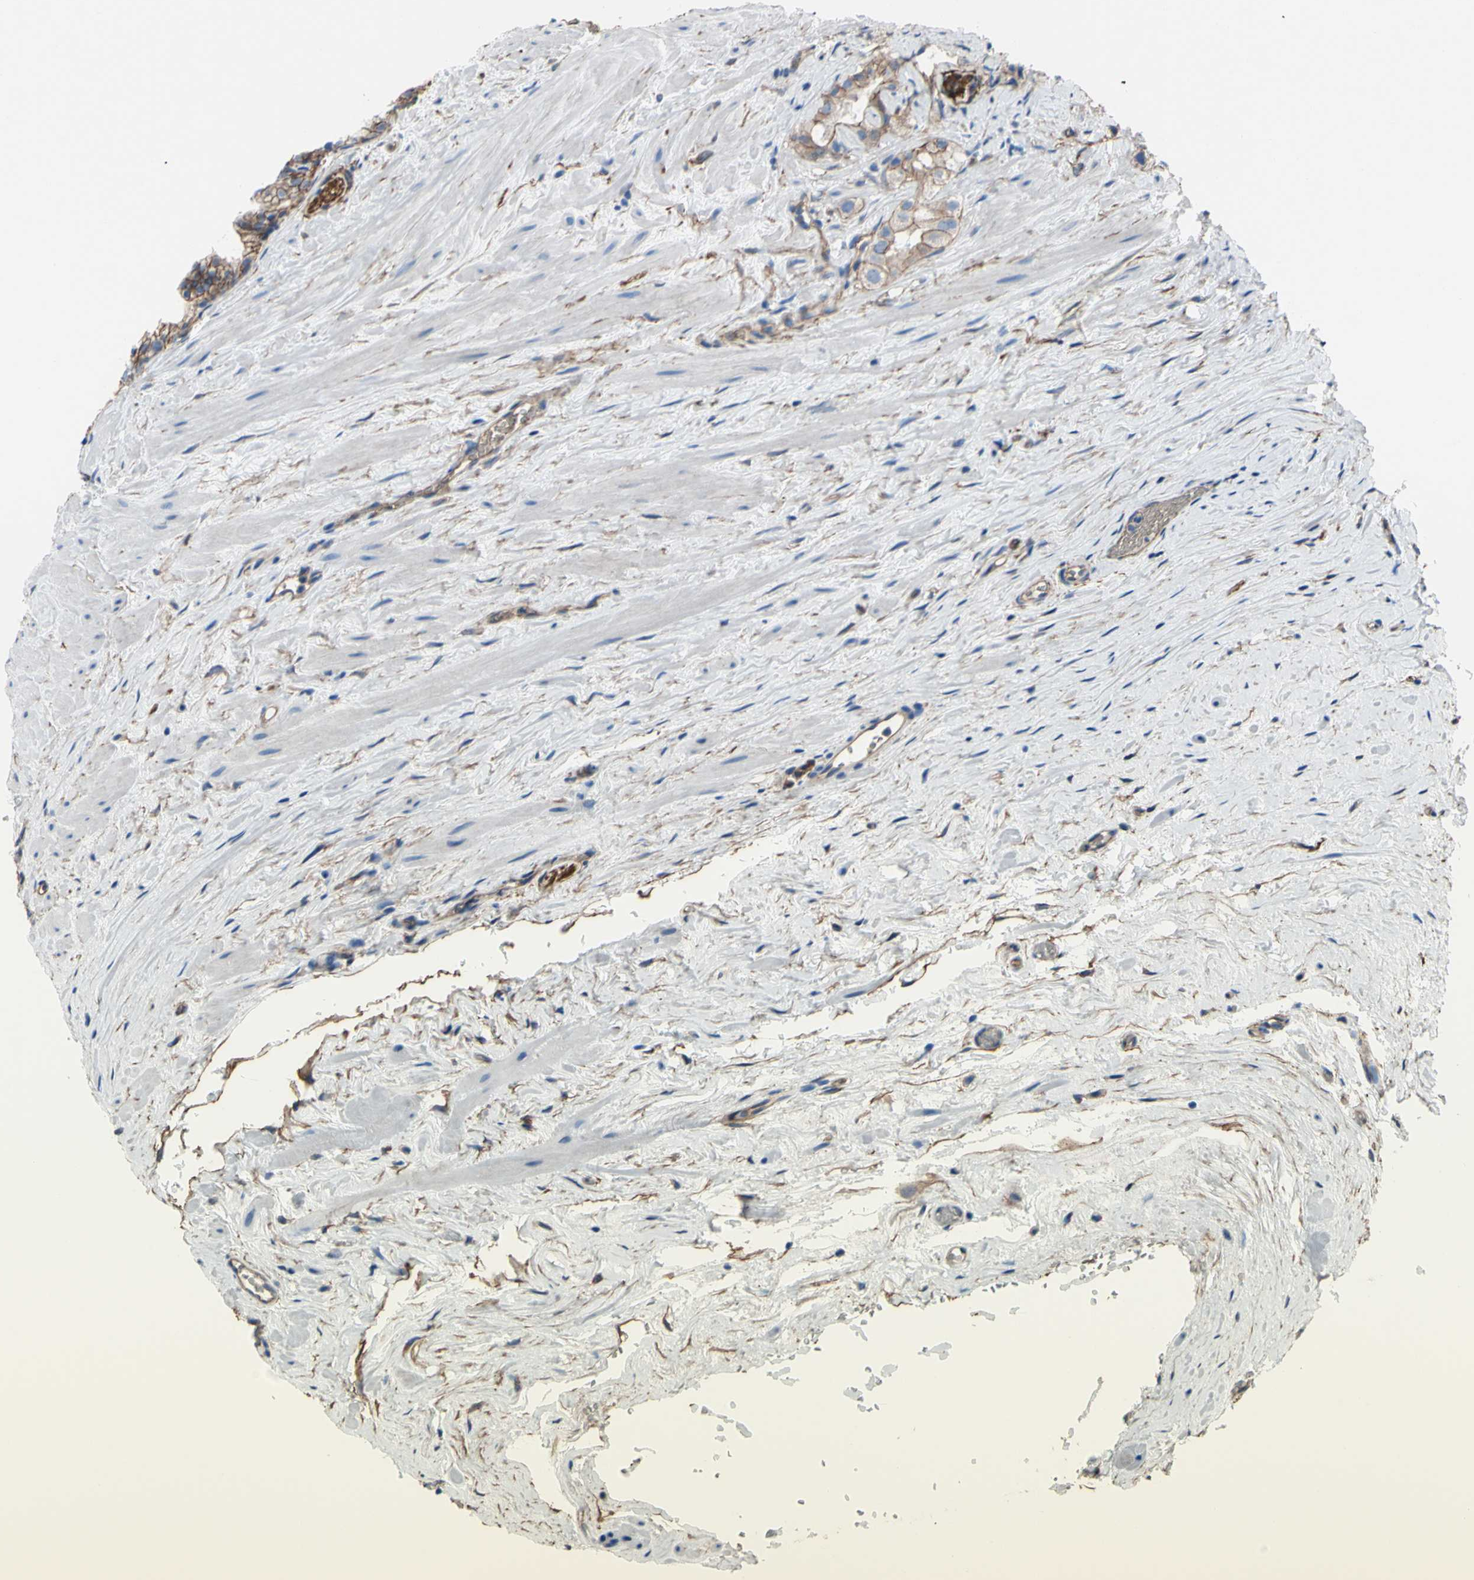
{"staining": {"intensity": "moderate", "quantity": ">75%", "location": "cytoplasmic/membranous"}, "tissue": "prostate cancer", "cell_type": "Tumor cells", "image_type": "cancer", "snomed": [{"axis": "morphology", "description": "Adenocarcinoma, Low grade"}, {"axis": "topography", "description": "Prostate"}], "caption": "High-power microscopy captured an immunohistochemistry histopathology image of prostate low-grade adenocarcinoma, revealing moderate cytoplasmic/membranous expression in about >75% of tumor cells.", "gene": "TPBG", "patient": {"sex": "male", "age": 59}}